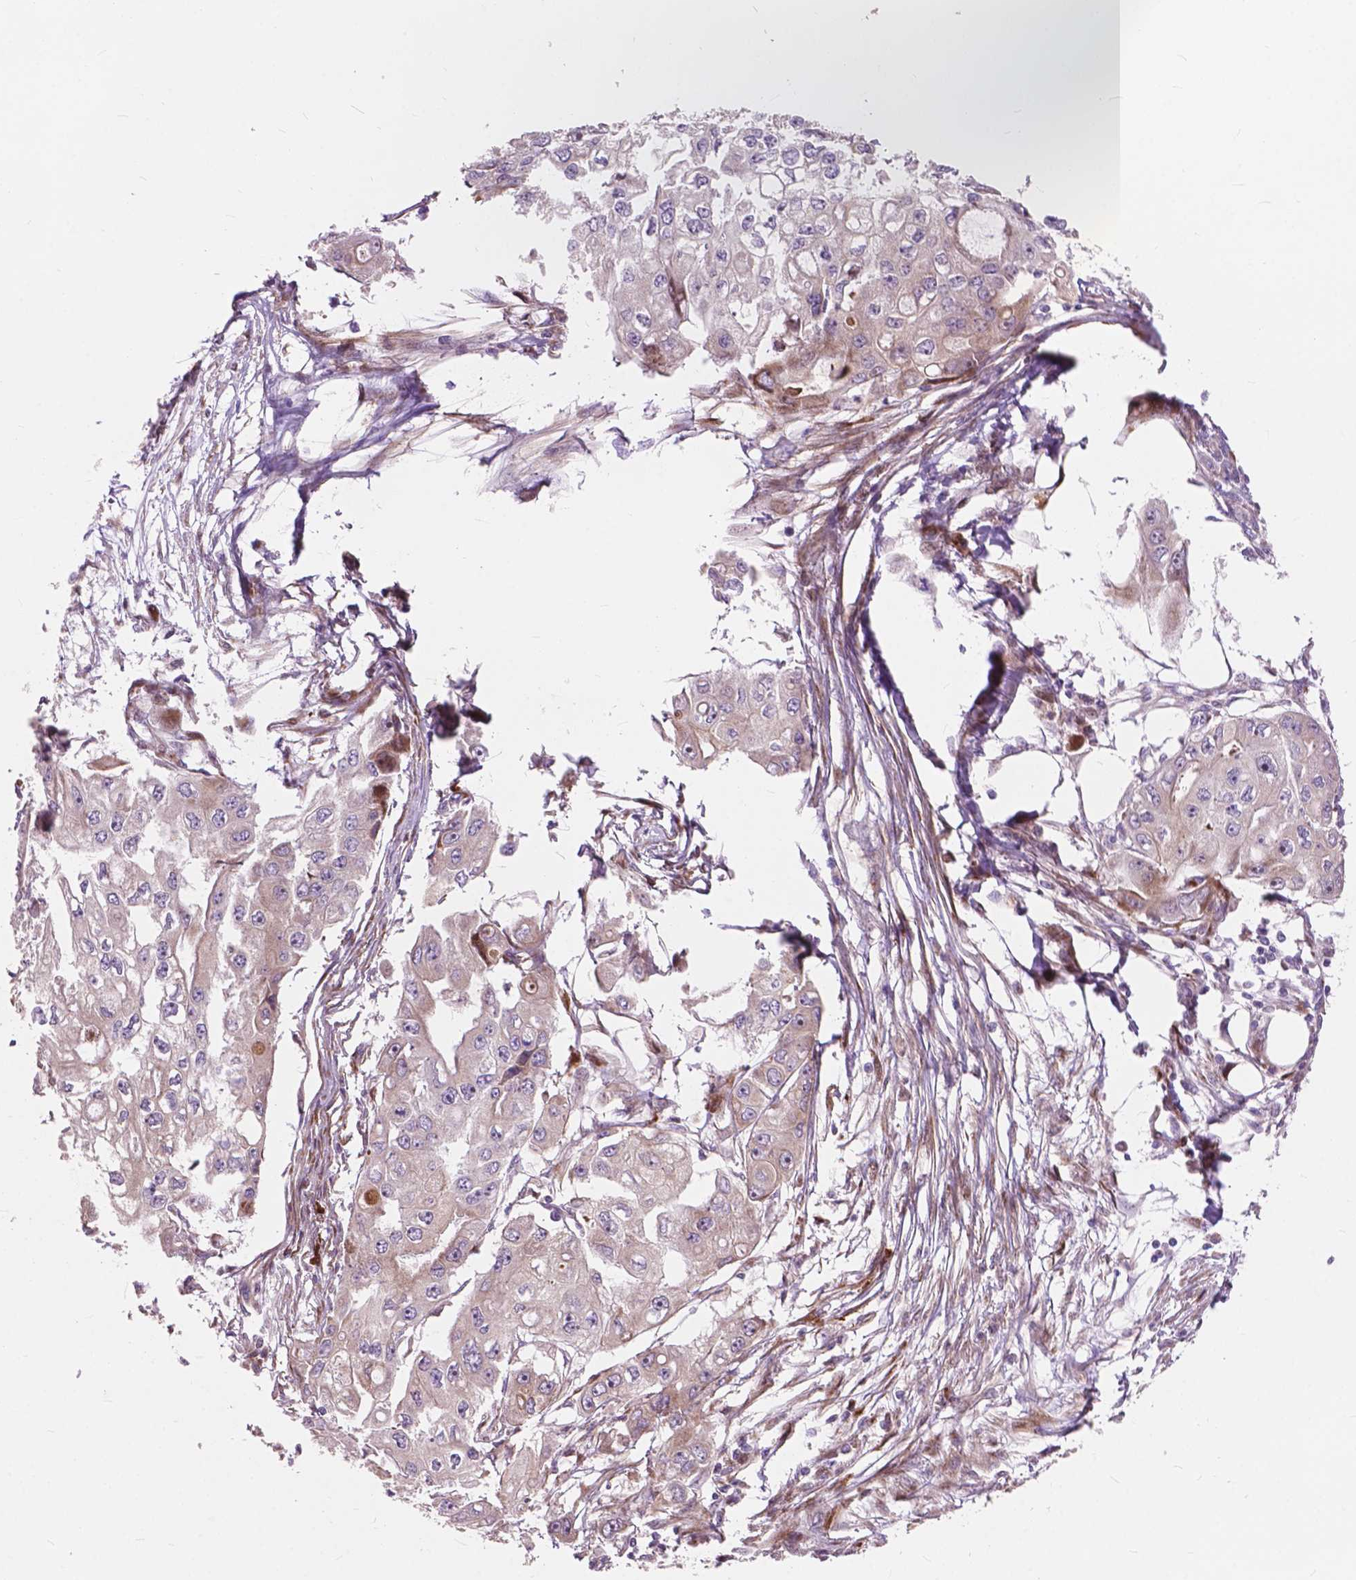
{"staining": {"intensity": "weak", "quantity": "<25%", "location": "cytoplasmic/membranous,nuclear"}, "tissue": "ovarian cancer", "cell_type": "Tumor cells", "image_type": "cancer", "snomed": [{"axis": "morphology", "description": "Cystadenocarcinoma, serous, NOS"}, {"axis": "topography", "description": "Ovary"}], "caption": "Tumor cells show no significant positivity in ovarian cancer.", "gene": "MORN1", "patient": {"sex": "female", "age": 56}}